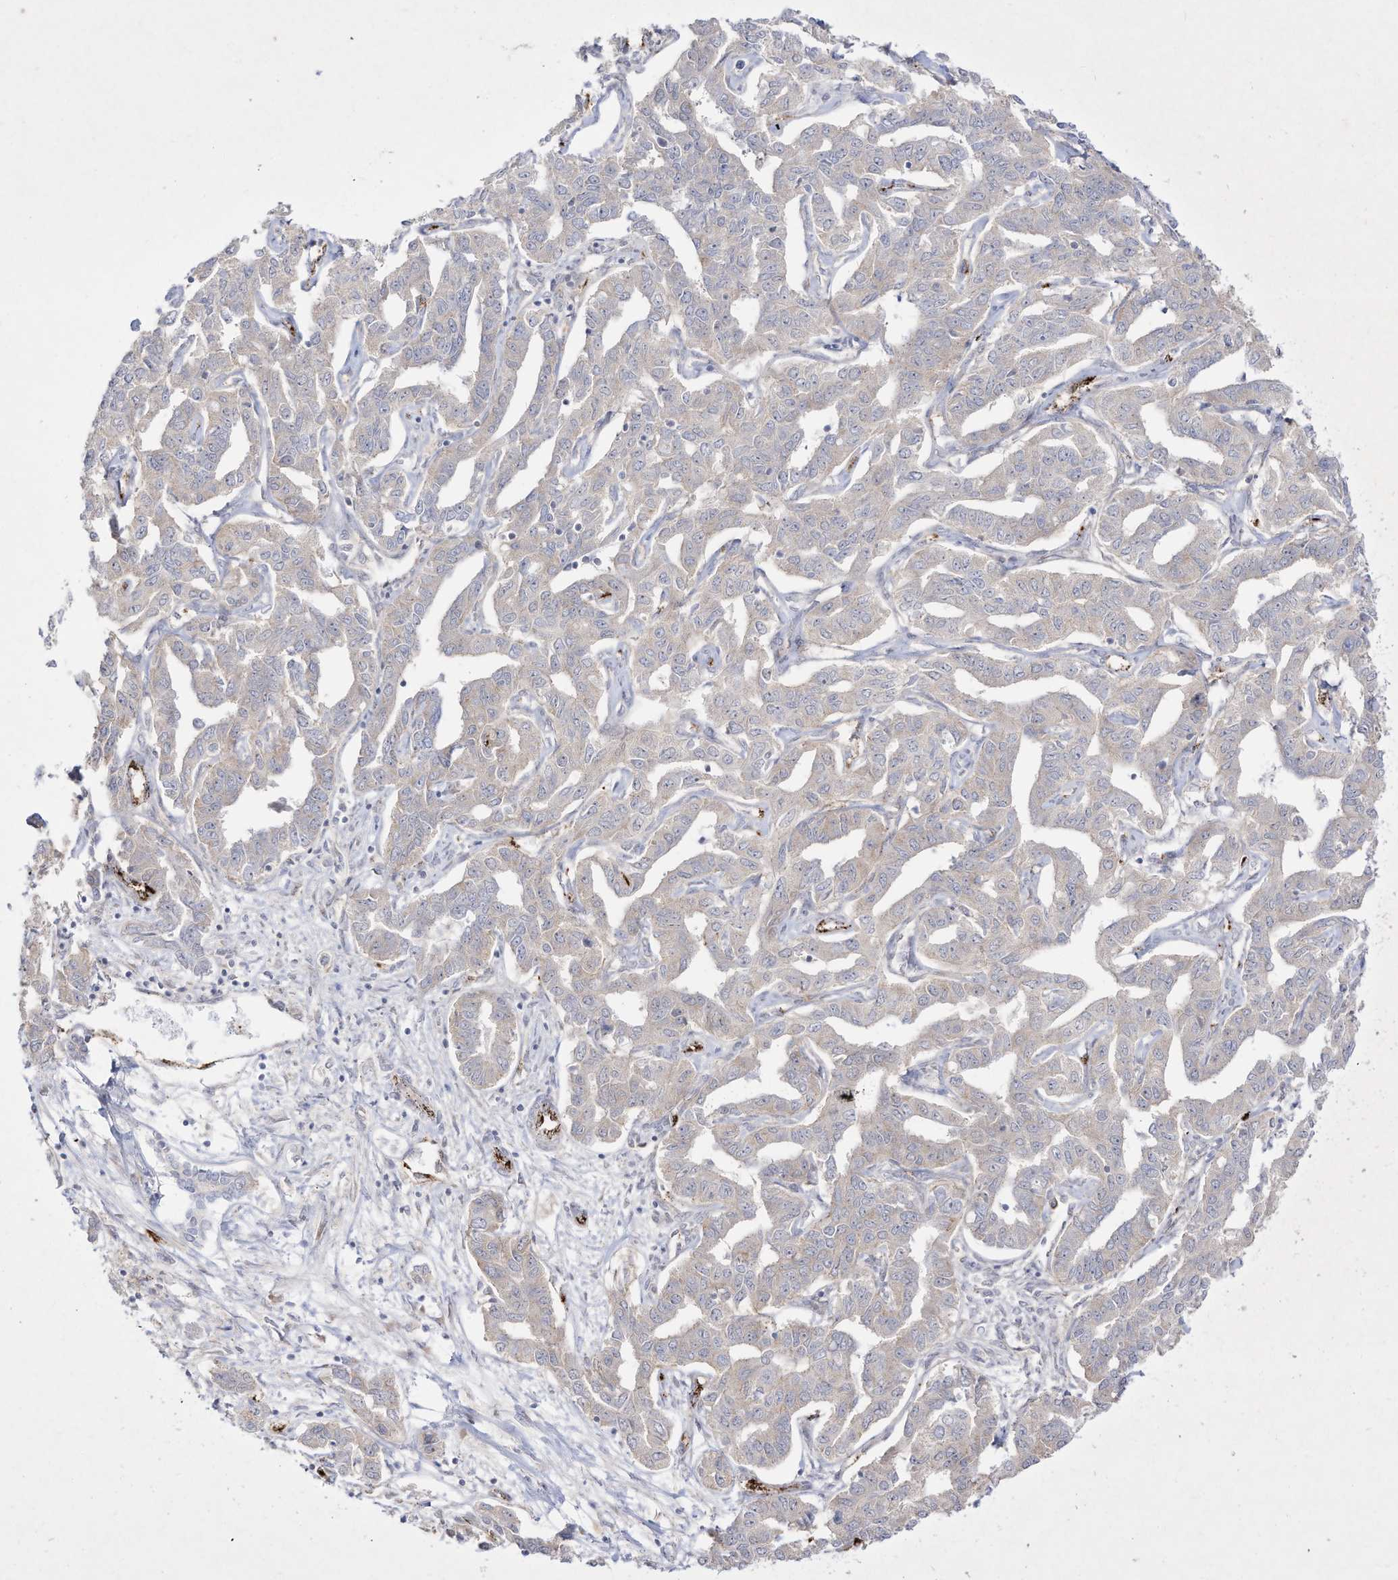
{"staining": {"intensity": "weak", "quantity": "<25%", "location": "cytoplasmic/membranous"}, "tissue": "liver cancer", "cell_type": "Tumor cells", "image_type": "cancer", "snomed": [{"axis": "morphology", "description": "Cholangiocarcinoma"}, {"axis": "topography", "description": "Liver"}], "caption": "This is an immunohistochemistry (IHC) micrograph of human liver cholangiocarcinoma. There is no expression in tumor cells.", "gene": "ZGRF1", "patient": {"sex": "male", "age": 59}}